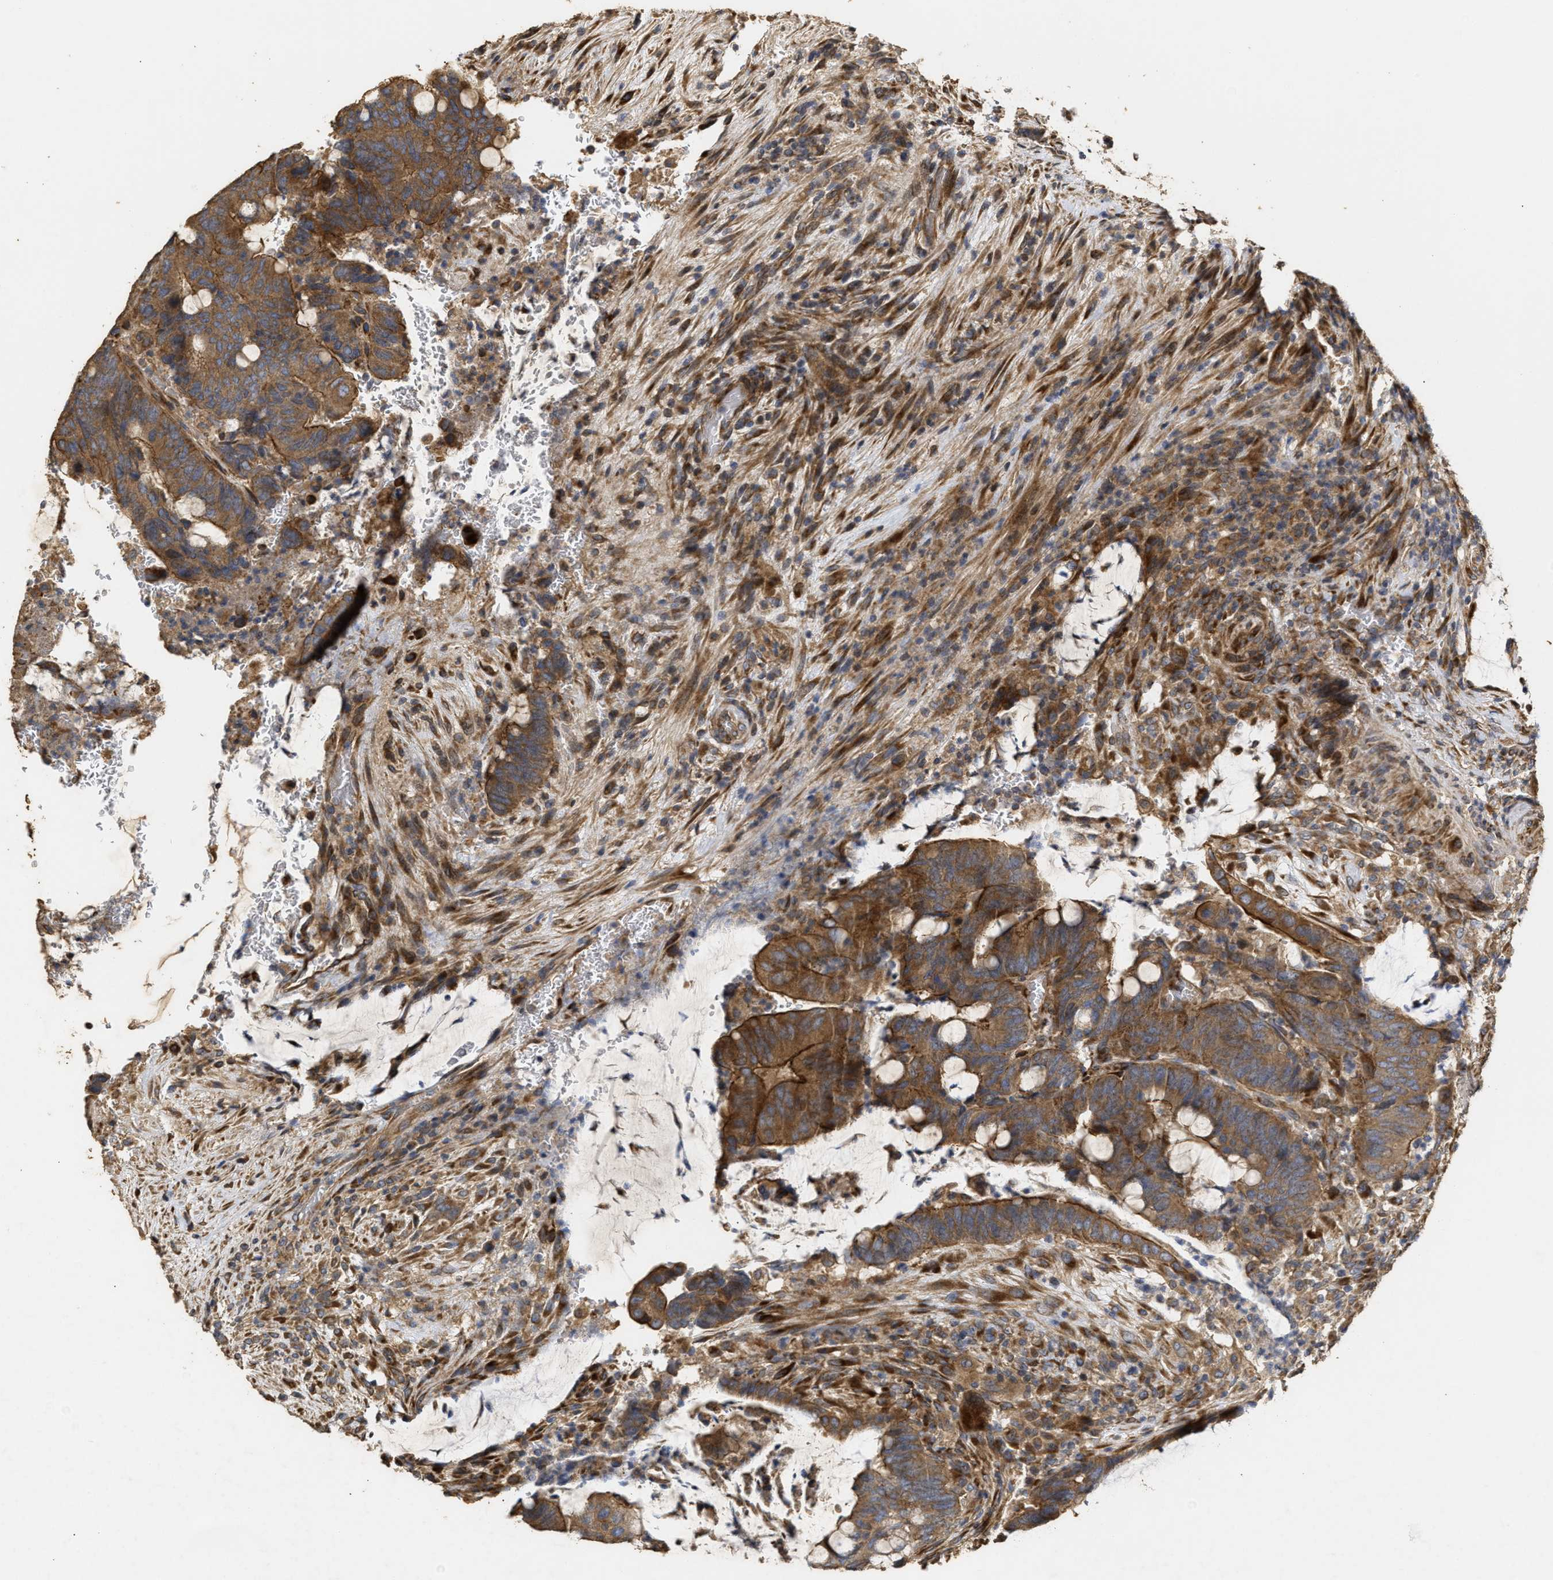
{"staining": {"intensity": "moderate", "quantity": ">75%", "location": "cytoplasmic/membranous"}, "tissue": "colorectal cancer", "cell_type": "Tumor cells", "image_type": "cancer", "snomed": [{"axis": "morphology", "description": "Normal tissue, NOS"}, {"axis": "morphology", "description": "Adenocarcinoma, NOS"}, {"axis": "topography", "description": "Rectum"}, {"axis": "topography", "description": "Peripheral nerve tissue"}], "caption": "Immunohistochemistry (IHC) staining of adenocarcinoma (colorectal), which demonstrates medium levels of moderate cytoplasmic/membranous staining in approximately >75% of tumor cells indicating moderate cytoplasmic/membranous protein expression. The staining was performed using DAB (brown) for protein detection and nuclei were counterstained in hematoxylin (blue).", "gene": "NAV1", "patient": {"sex": "male", "age": 92}}